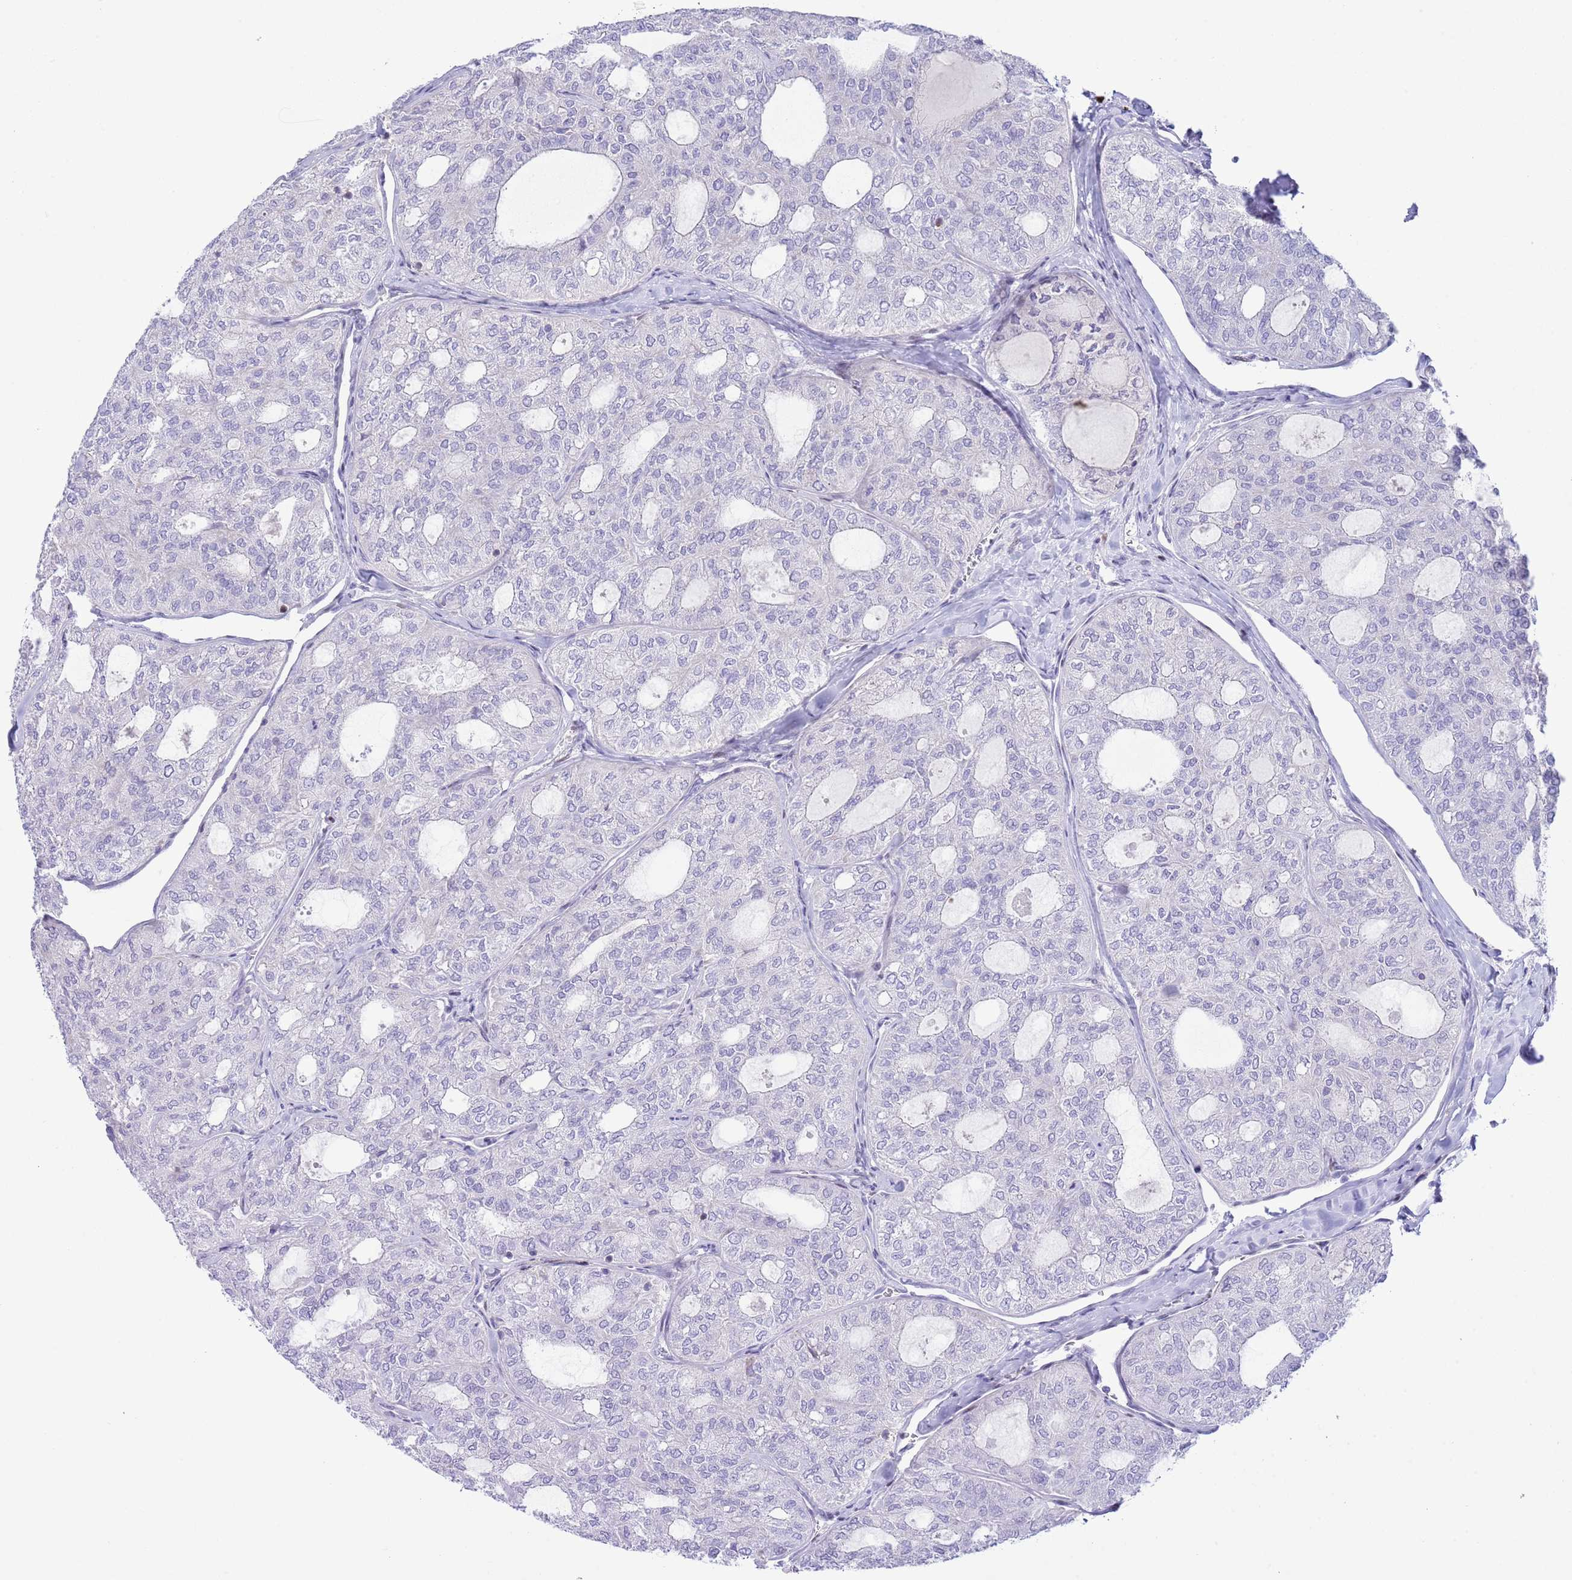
{"staining": {"intensity": "negative", "quantity": "none", "location": "none"}, "tissue": "thyroid cancer", "cell_type": "Tumor cells", "image_type": "cancer", "snomed": [{"axis": "morphology", "description": "Follicular adenoma carcinoma, NOS"}, {"axis": "topography", "description": "Thyroid gland"}], "caption": "This is a image of immunohistochemistry staining of thyroid cancer (follicular adenoma carcinoma), which shows no staining in tumor cells.", "gene": "ANO8", "patient": {"sex": "male", "age": 75}}